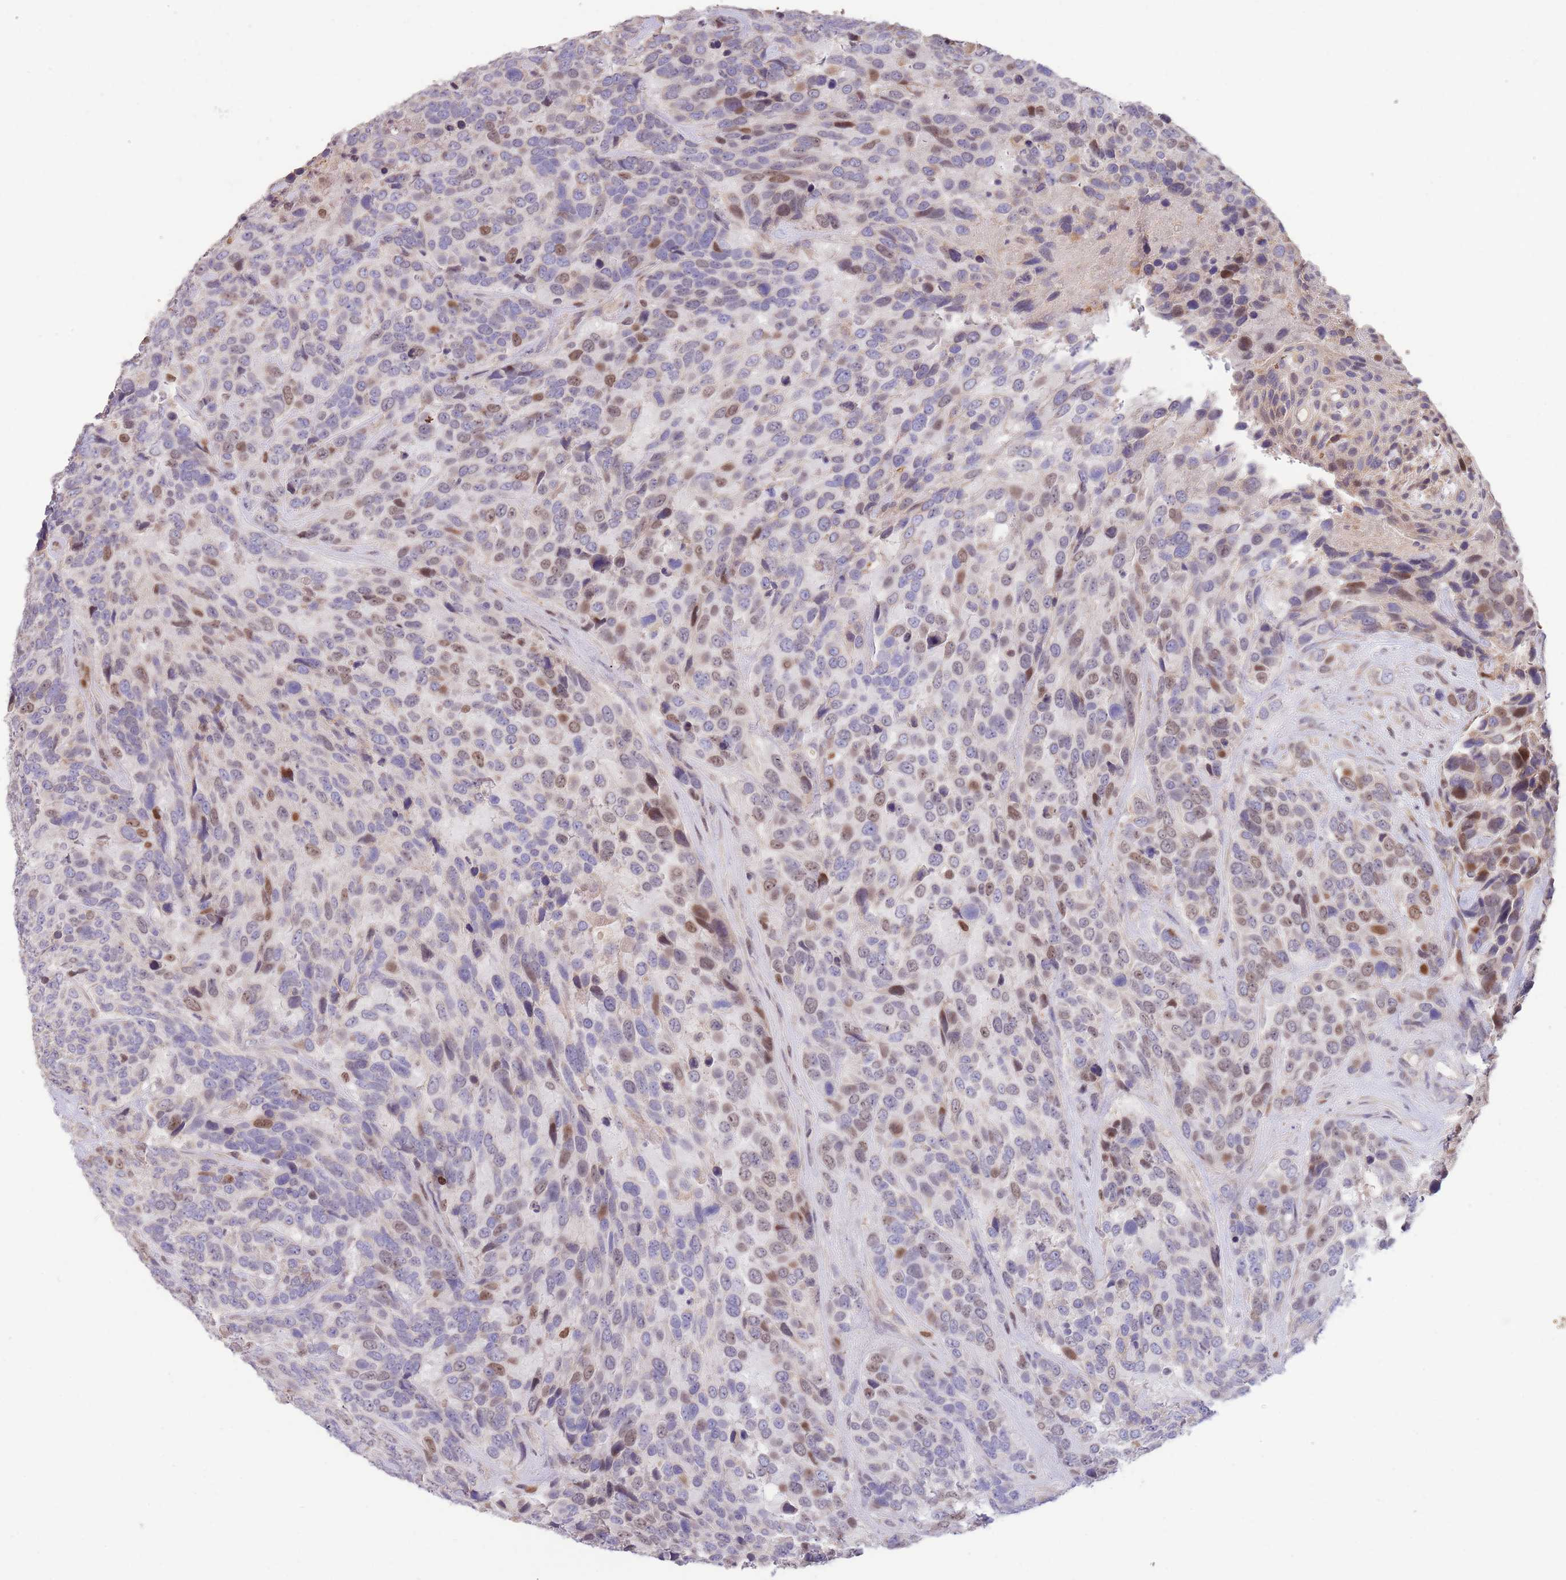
{"staining": {"intensity": "moderate", "quantity": "<25%", "location": "nuclear"}, "tissue": "urothelial cancer", "cell_type": "Tumor cells", "image_type": "cancer", "snomed": [{"axis": "morphology", "description": "Urothelial carcinoma, High grade"}, {"axis": "topography", "description": "Urinary bladder"}], "caption": "Urothelial cancer stained with IHC exhibits moderate nuclear positivity in approximately <25% of tumor cells. Nuclei are stained in blue.", "gene": "RGS14", "patient": {"sex": "female", "age": 70}}